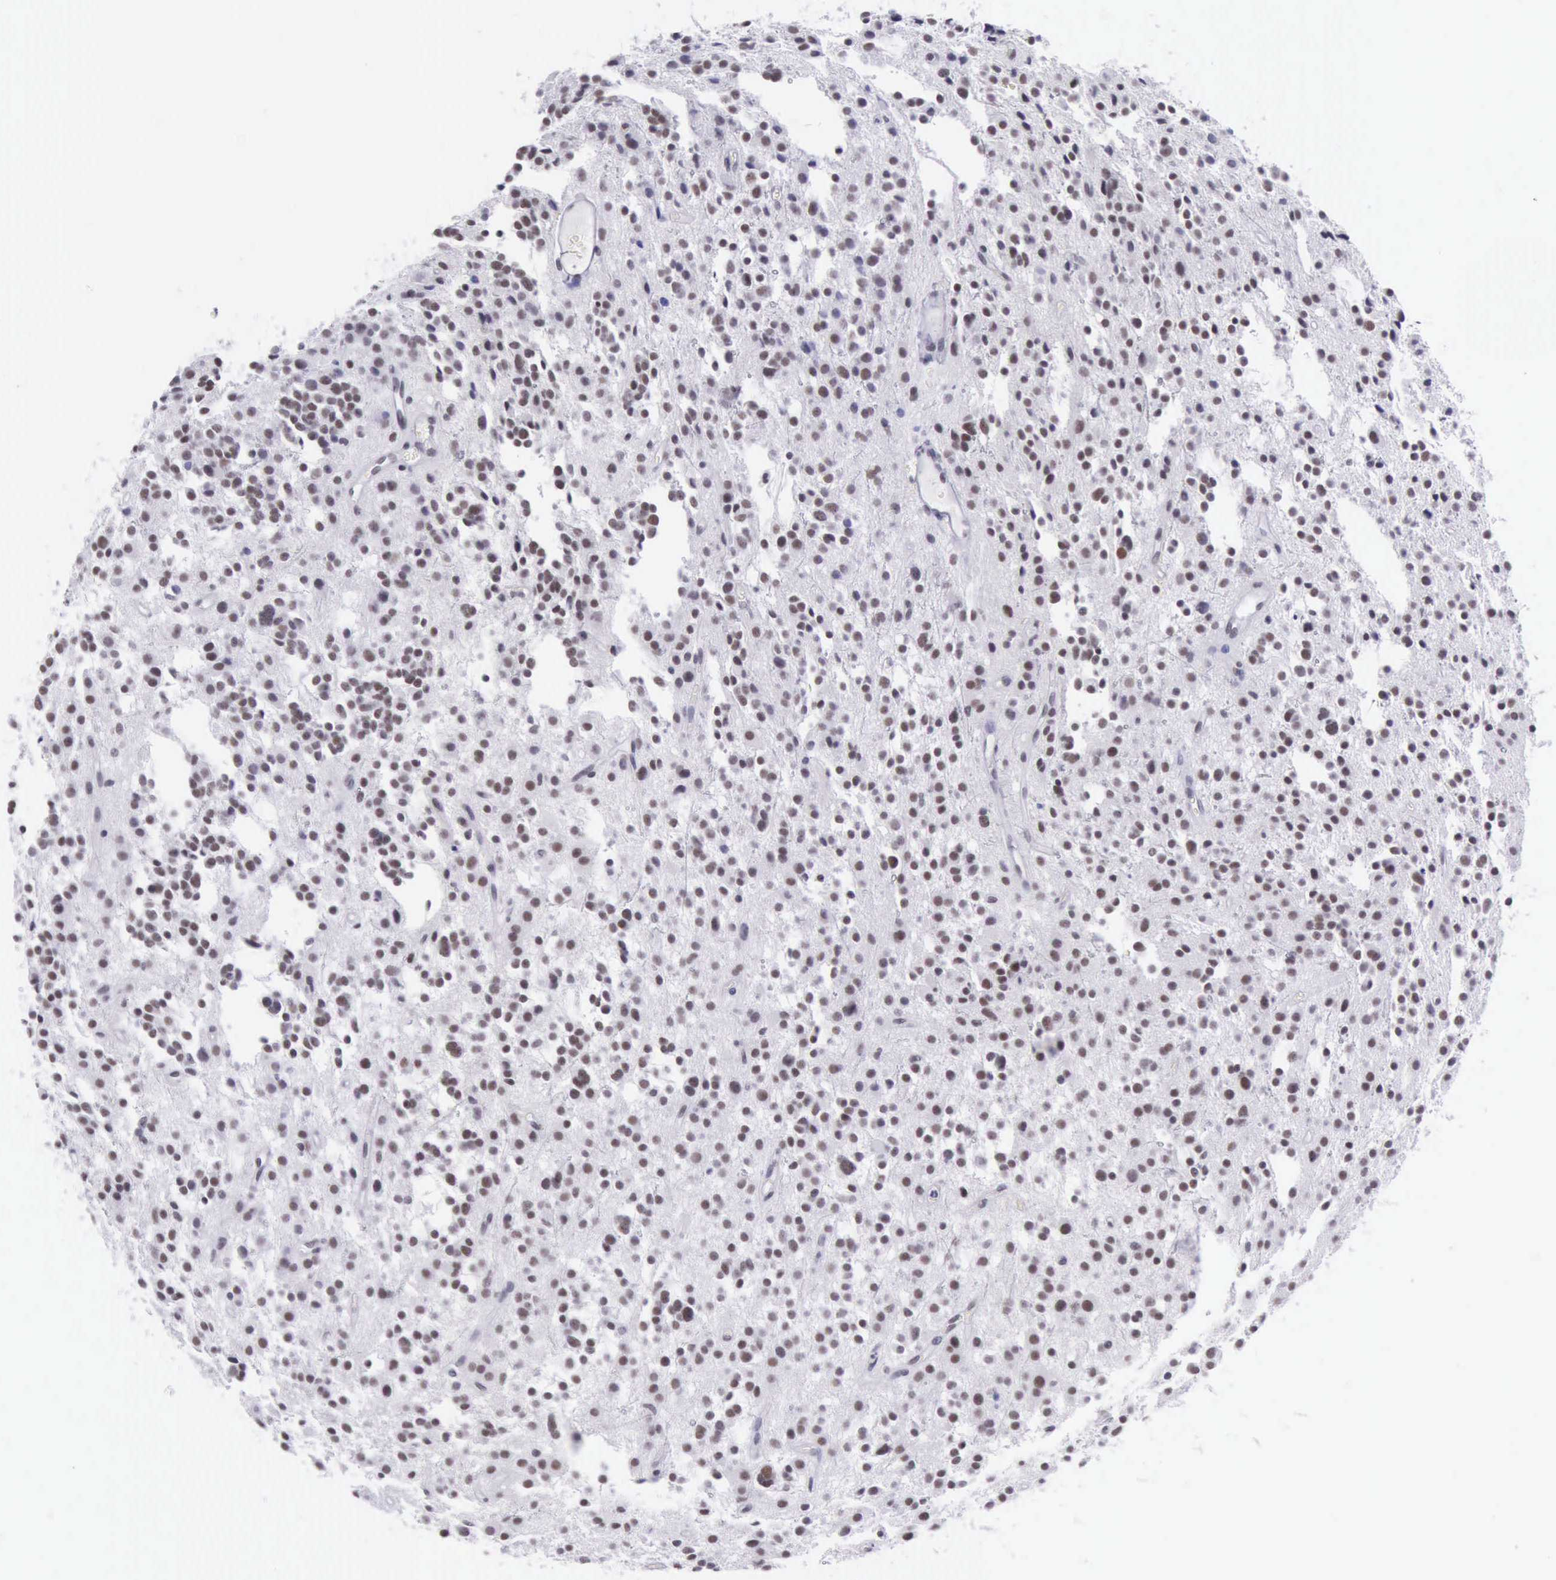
{"staining": {"intensity": "weak", "quantity": "25%-75%", "location": "nuclear"}, "tissue": "glioma", "cell_type": "Tumor cells", "image_type": "cancer", "snomed": [{"axis": "morphology", "description": "Glioma, malignant, Low grade"}, {"axis": "topography", "description": "Brain"}], "caption": "Immunohistochemistry image of human low-grade glioma (malignant) stained for a protein (brown), which exhibits low levels of weak nuclear staining in approximately 25%-75% of tumor cells.", "gene": "EP300", "patient": {"sex": "female", "age": 36}}